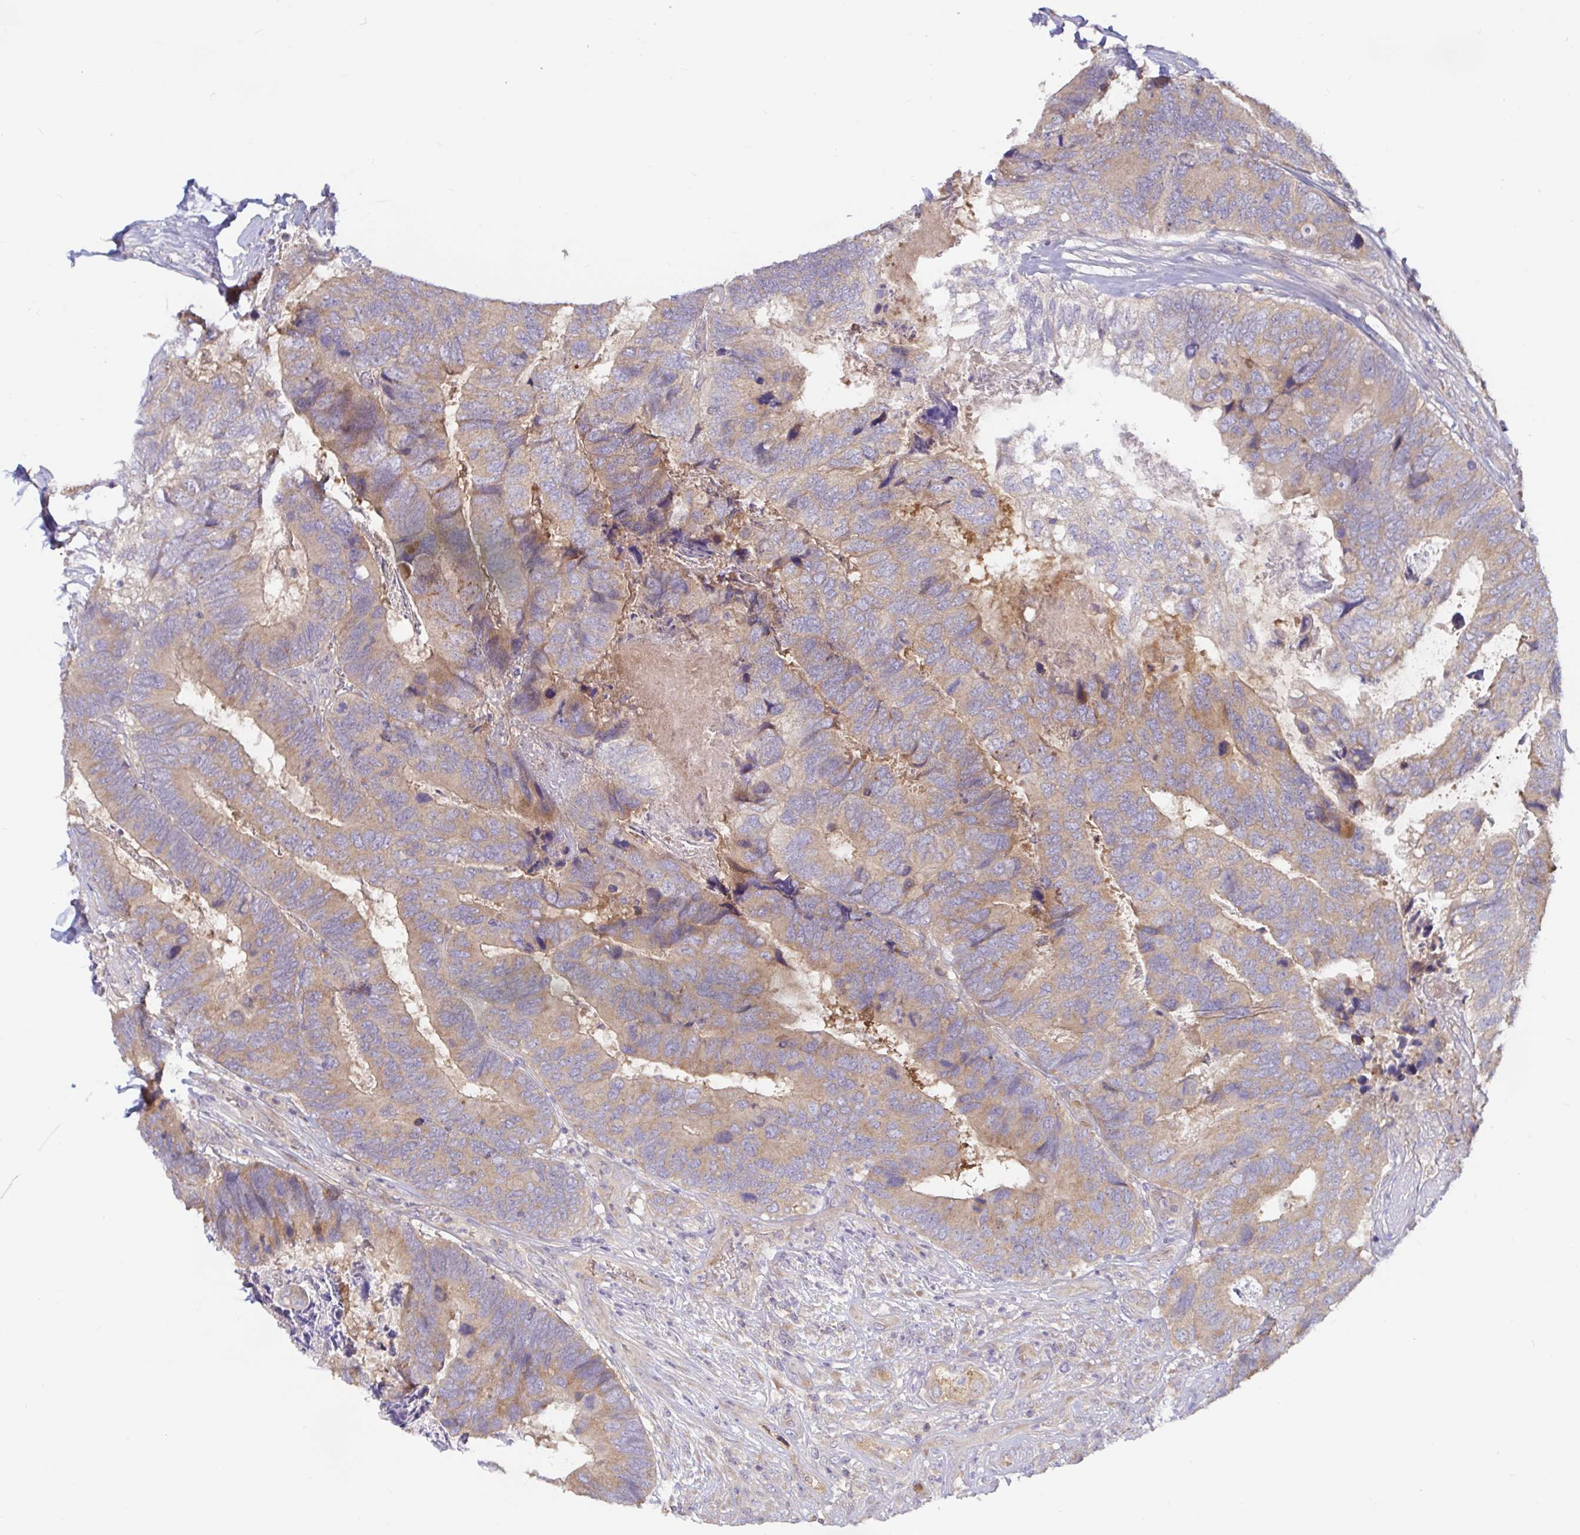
{"staining": {"intensity": "moderate", "quantity": "25%-75%", "location": "cytoplasmic/membranous"}, "tissue": "breast cancer", "cell_type": "Tumor cells", "image_type": "cancer", "snomed": [{"axis": "morphology", "description": "Lobular carcinoma"}, {"axis": "topography", "description": "Breast"}], "caption": "Moderate cytoplasmic/membranous protein staining is identified in about 25%-75% of tumor cells in breast cancer. (DAB = brown stain, brightfield microscopy at high magnification).", "gene": "LARP1", "patient": {"sex": "female", "age": 59}}